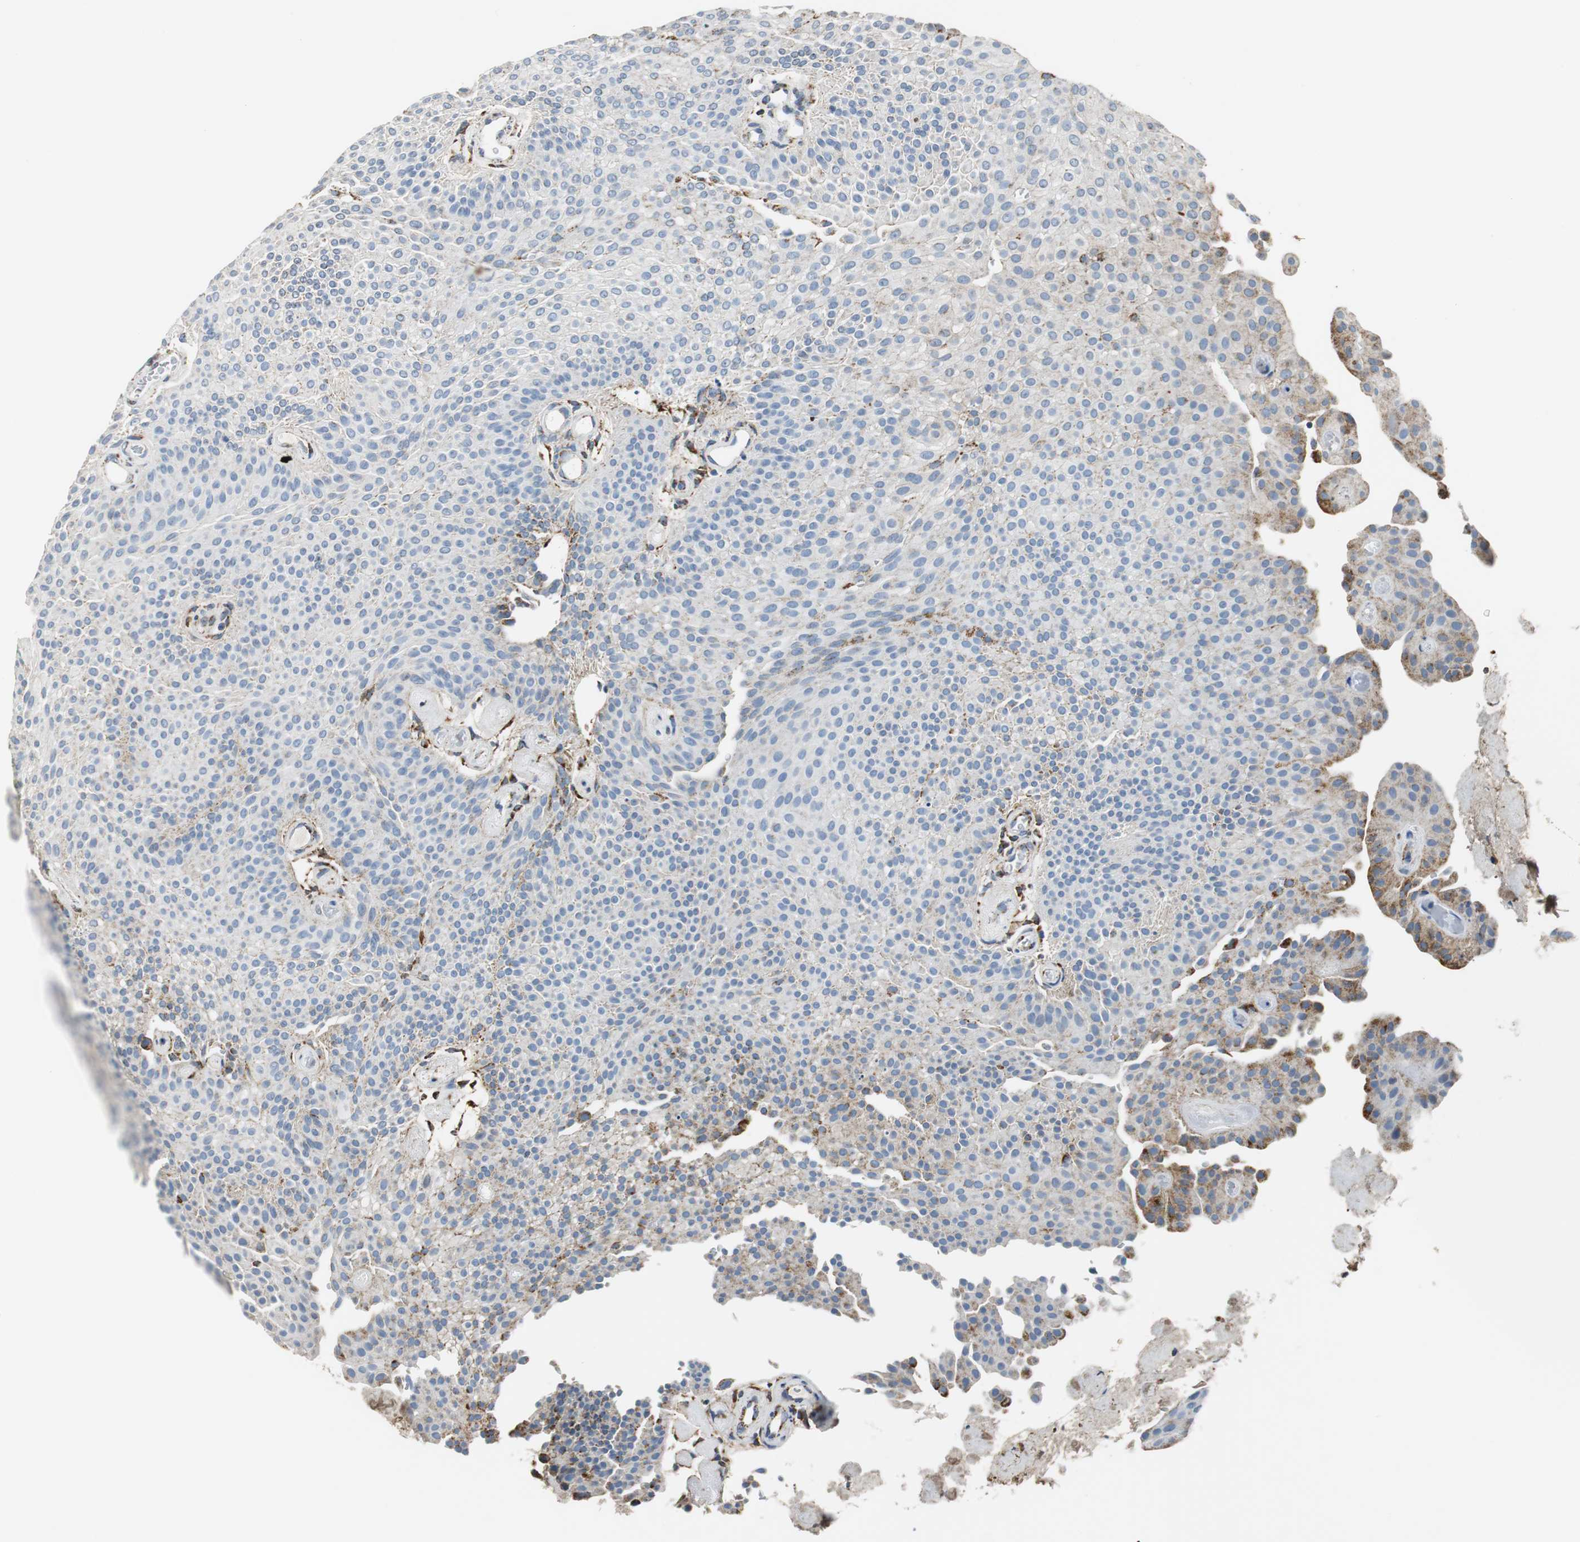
{"staining": {"intensity": "negative", "quantity": "none", "location": "none"}, "tissue": "urothelial cancer", "cell_type": "Tumor cells", "image_type": "cancer", "snomed": [{"axis": "morphology", "description": "Urothelial carcinoma, Low grade"}, {"axis": "topography", "description": "Urinary bladder"}], "caption": "Immunohistochemistry image of human urothelial cancer stained for a protein (brown), which exhibits no expression in tumor cells.", "gene": "C1QTNF7", "patient": {"sex": "female", "age": 60}}